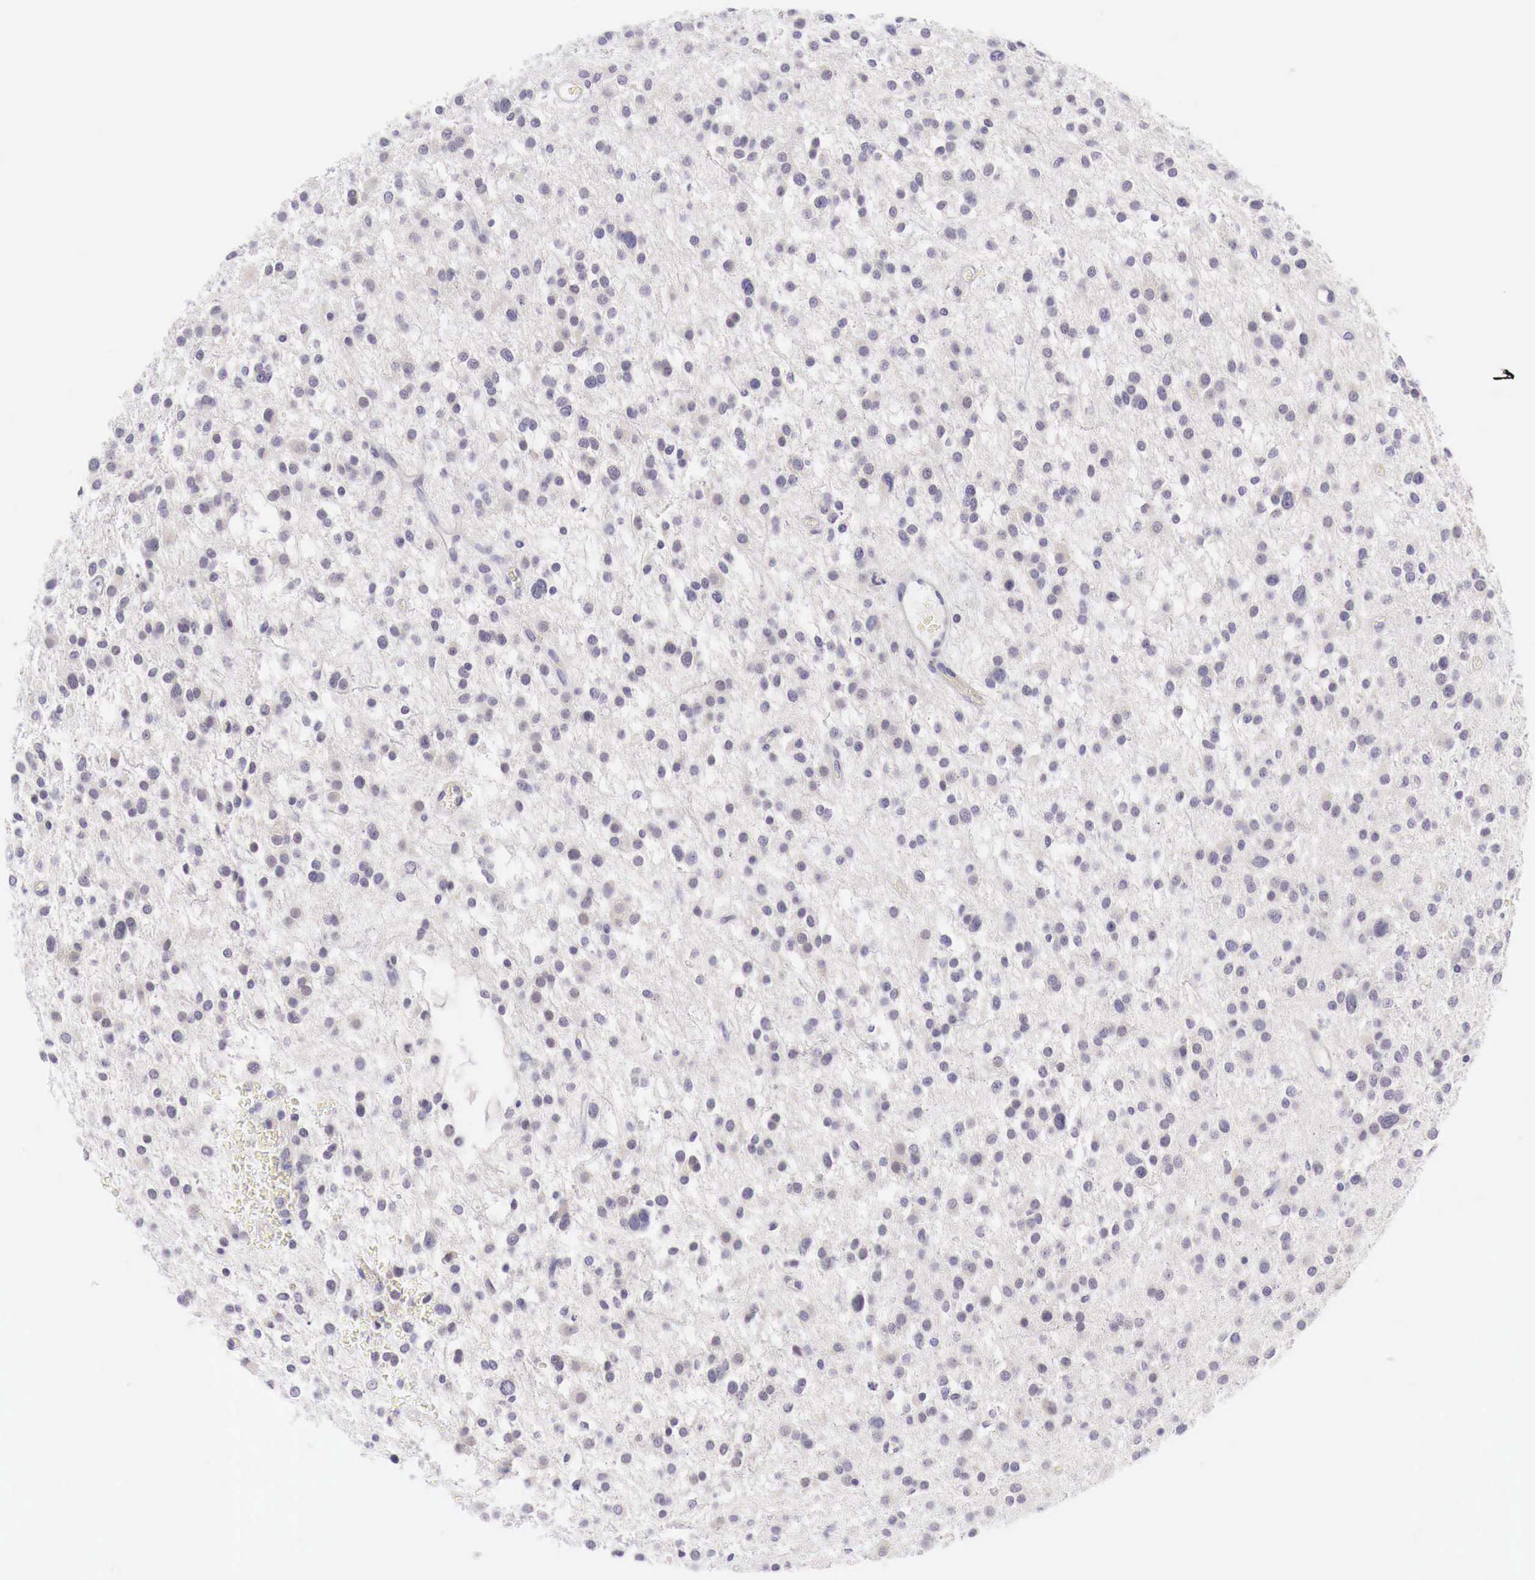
{"staining": {"intensity": "negative", "quantity": "none", "location": "none"}, "tissue": "glioma", "cell_type": "Tumor cells", "image_type": "cancer", "snomed": [{"axis": "morphology", "description": "Glioma, malignant, Low grade"}, {"axis": "topography", "description": "Brain"}], "caption": "The histopathology image exhibits no staining of tumor cells in glioma. The staining was performed using DAB to visualize the protein expression in brown, while the nuclei were stained in blue with hematoxylin (Magnification: 20x).", "gene": "BCL6", "patient": {"sex": "female", "age": 36}}